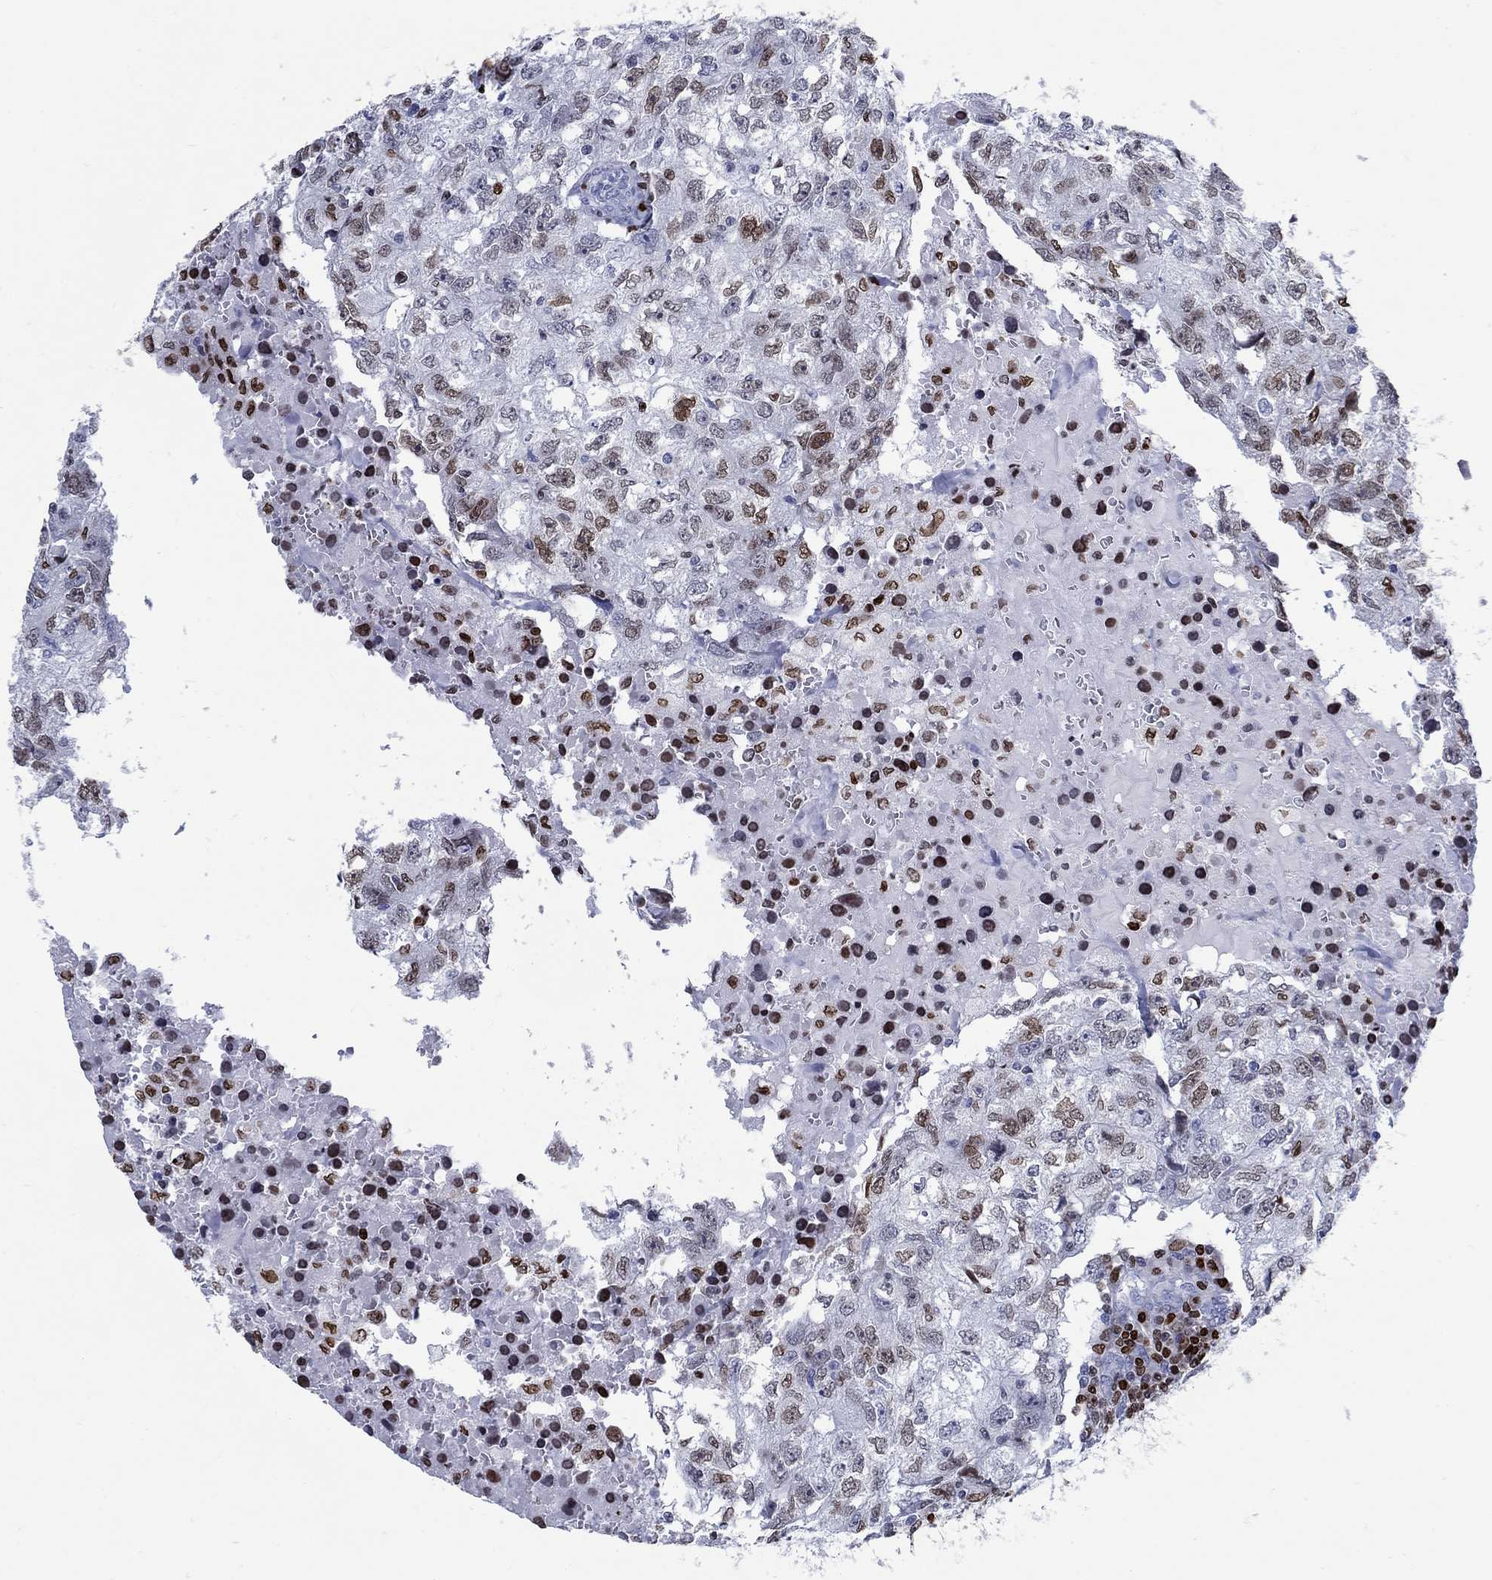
{"staining": {"intensity": "moderate", "quantity": "<25%", "location": "nuclear"}, "tissue": "breast cancer", "cell_type": "Tumor cells", "image_type": "cancer", "snomed": [{"axis": "morphology", "description": "Duct carcinoma"}, {"axis": "topography", "description": "Breast"}], "caption": "Immunohistochemical staining of breast cancer (infiltrating ductal carcinoma) demonstrates low levels of moderate nuclear protein staining in about <25% of tumor cells.", "gene": "HMGA1", "patient": {"sex": "female", "age": 30}}